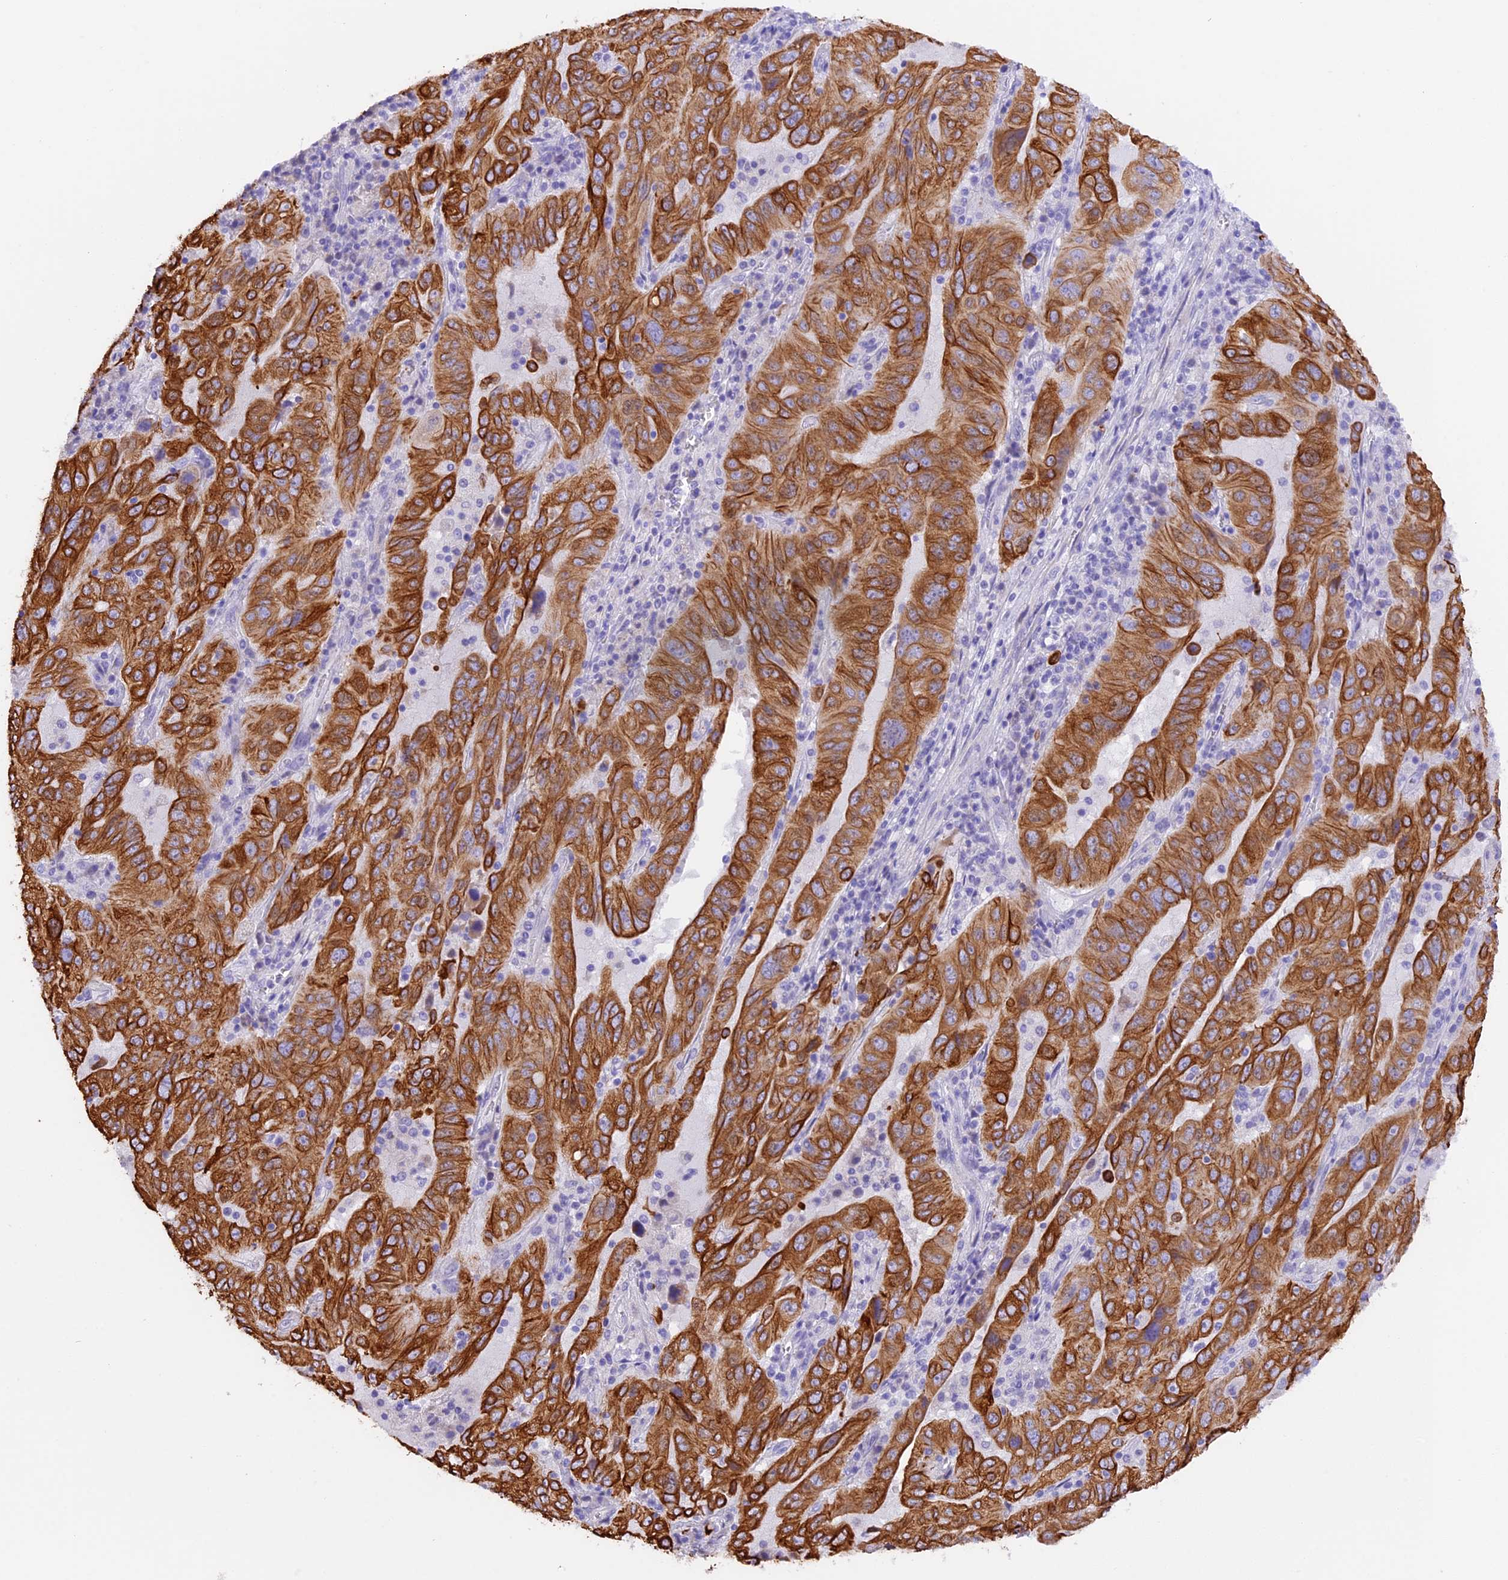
{"staining": {"intensity": "moderate", "quantity": ">75%", "location": "cytoplasmic/membranous"}, "tissue": "pancreatic cancer", "cell_type": "Tumor cells", "image_type": "cancer", "snomed": [{"axis": "morphology", "description": "Adenocarcinoma, NOS"}, {"axis": "topography", "description": "Pancreas"}], "caption": "This photomicrograph exhibits IHC staining of pancreatic adenocarcinoma, with medium moderate cytoplasmic/membranous expression in approximately >75% of tumor cells.", "gene": "PKIA", "patient": {"sex": "male", "age": 63}}